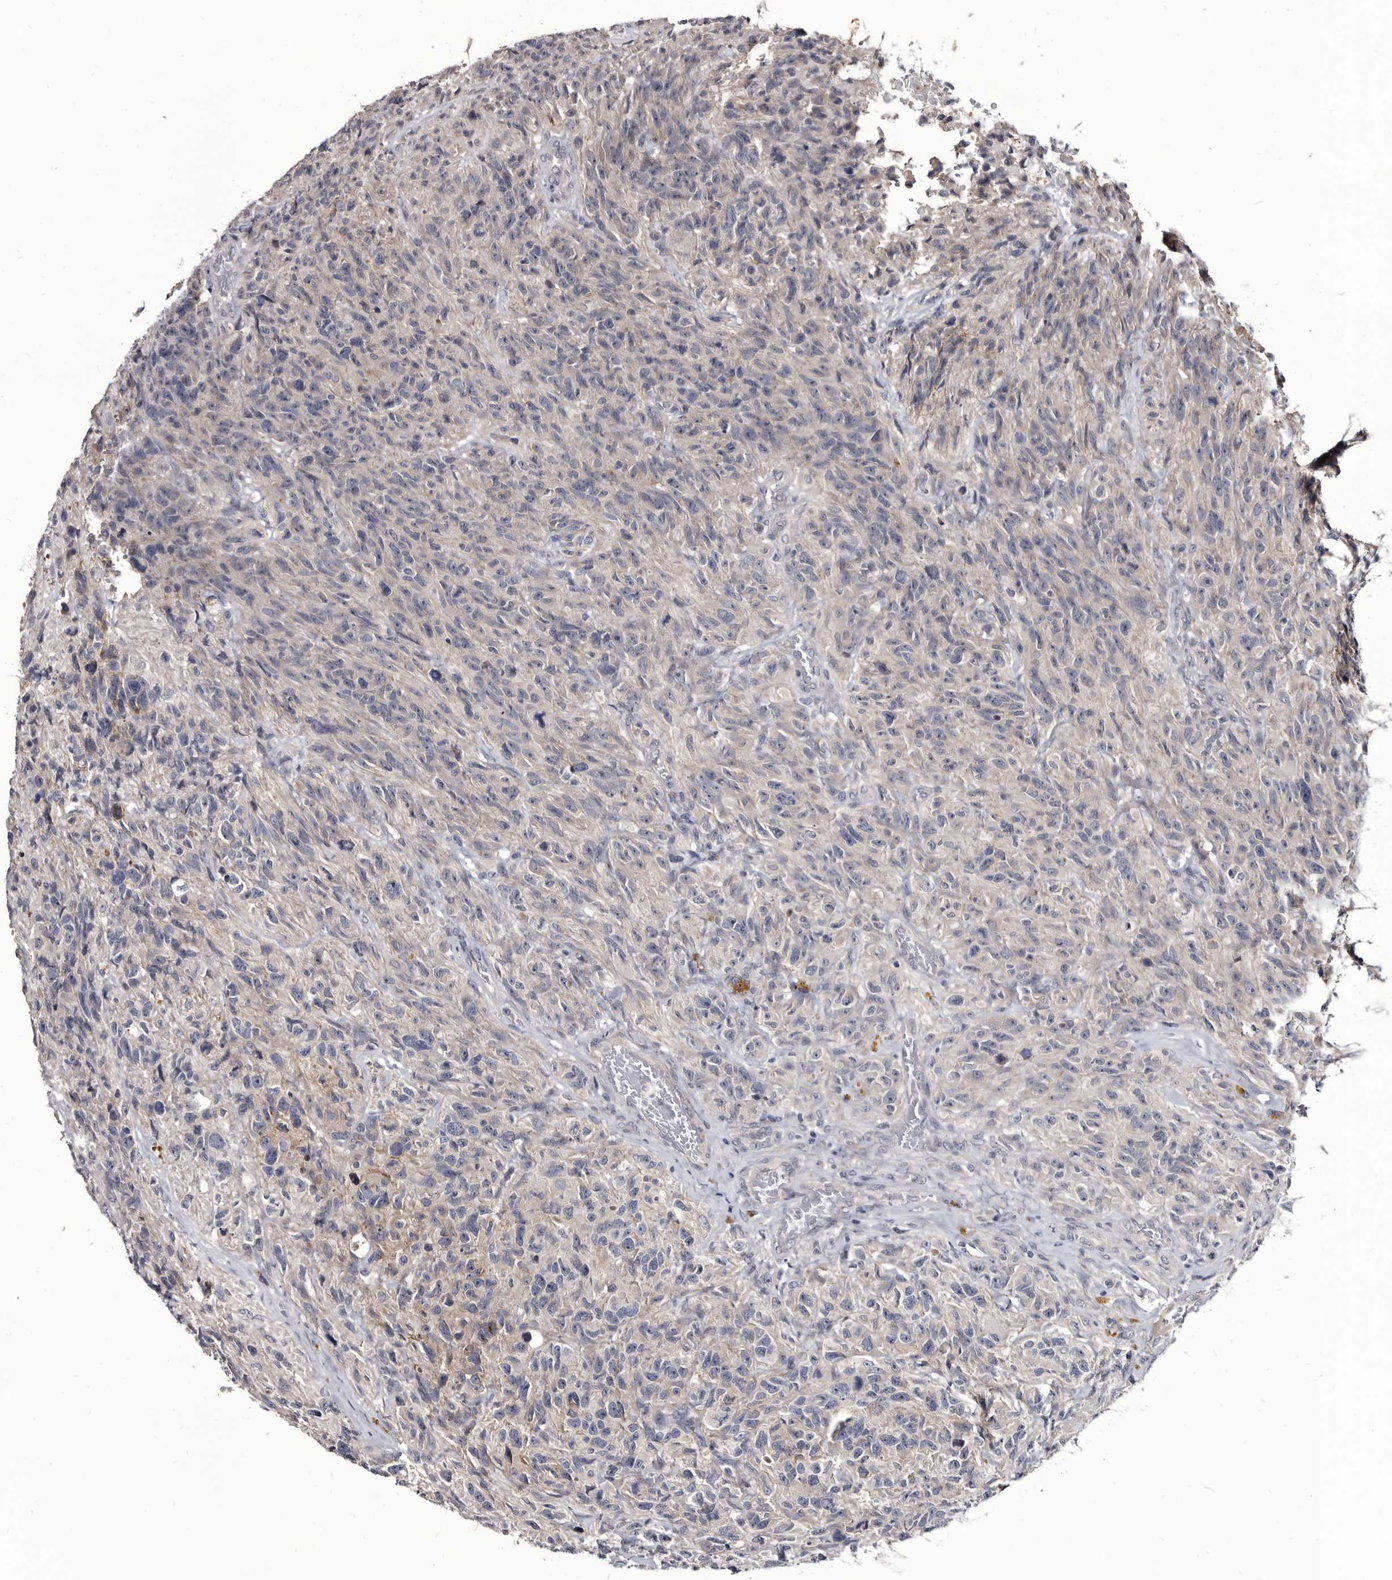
{"staining": {"intensity": "negative", "quantity": "none", "location": "none"}, "tissue": "glioma", "cell_type": "Tumor cells", "image_type": "cancer", "snomed": [{"axis": "morphology", "description": "Glioma, malignant, High grade"}, {"axis": "topography", "description": "Brain"}], "caption": "DAB (3,3'-diaminobenzidine) immunohistochemical staining of glioma displays no significant positivity in tumor cells. The staining was performed using DAB (3,3'-diaminobenzidine) to visualize the protein expression in brown, while the nuclei were stained in blue with hematoxylin (Magnification: 20x).", "gene": "PROM1", "patient": {"sex": "male", "age": 69}}